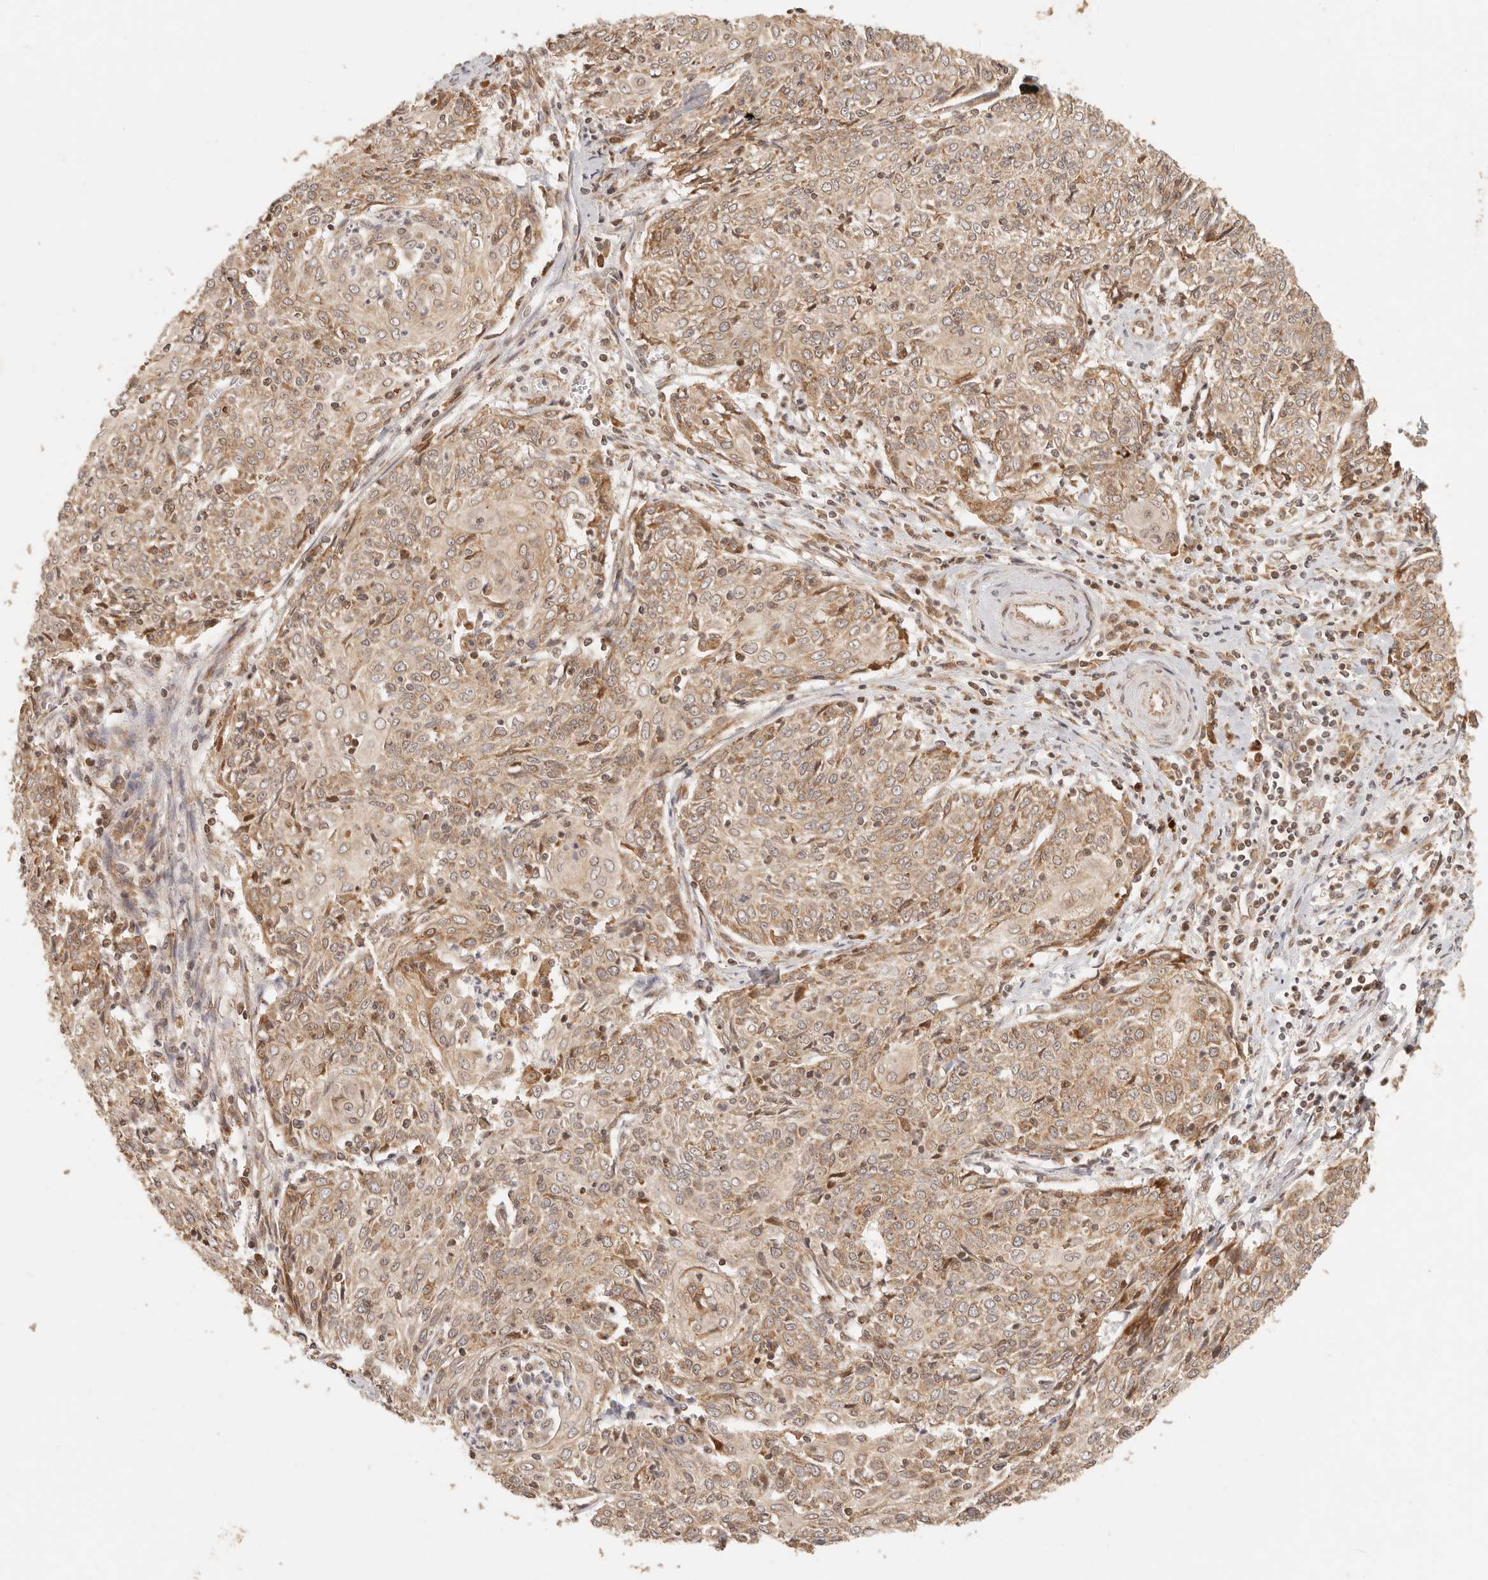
{"staining": {"intensity": "moderate", "quantity": ">75%", "location": "cytoplasmic/membranous"}, "tissue": "cervical cancer", "cell_type": "Tumor cells", "image_type": "cancer", "snomed": [{"axis": "morphology", "description": "Squamous cell carcinoma, NOS"}, {"axis": "topography", "description": "Cervix"}], "caption": "A brown stain shows moderate cytoplasmic/membranous staining of a protein in cervical cancer tumor cells.", "gene": "TIMM17A", "patient": {"sex": "female", "age": 48}}